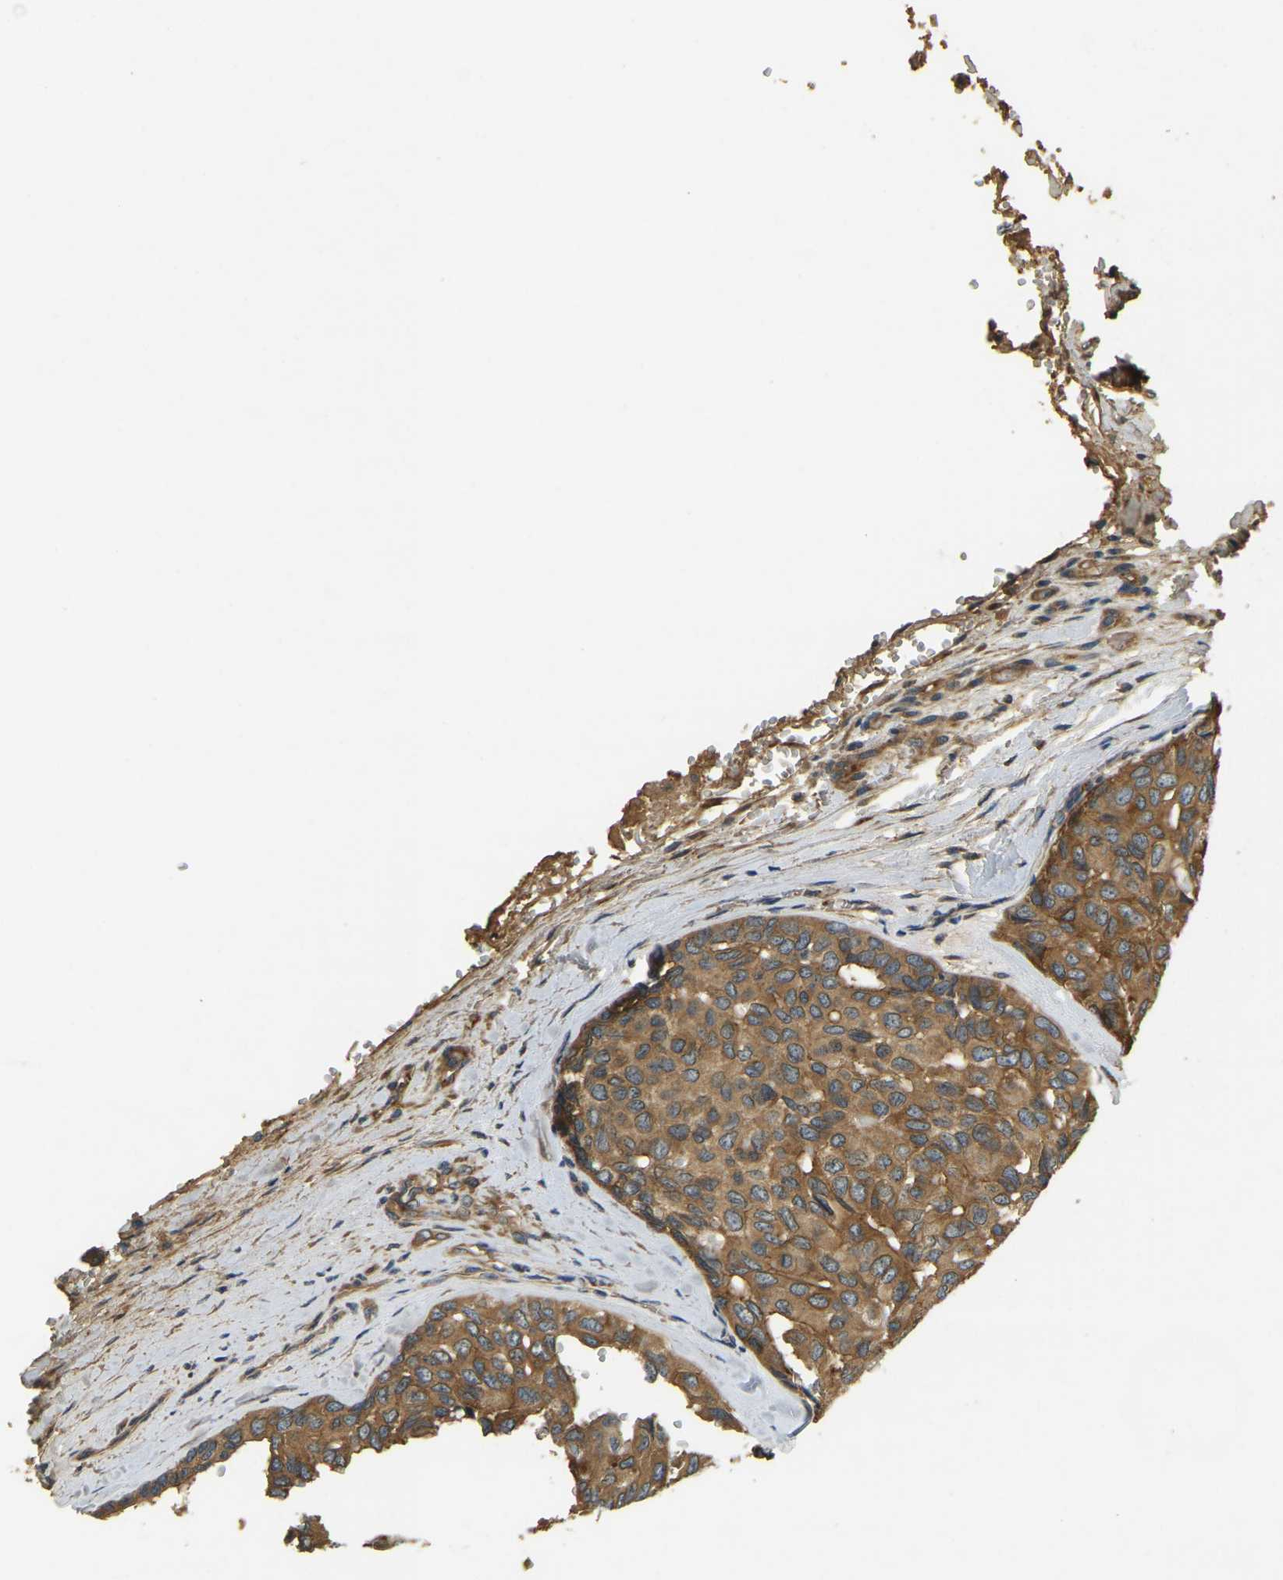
{"staining": {"intensity": "moderate", "quantity": ">75%", "location": "cytoplasmic/membranous"}, "tissue": "head and neck cancer", "cell_type": "Tumor cells", "image_type": "cancer", "snomed": [{"axis": "morphology", "description": "Adenocarcinoma, NOS"}, {"axis": "topography", "description": "Salivary gland, NOS"}, {"axis": "topography", "description": "Head-Neck"}], "caption": "Immunohistochemical staining of adenocarcinoma (head and neck) displays moderate cytoplasmic/membranous protein staining in approximately >75% of tumor cells. (DAB (3,3'-diaminobenzidine) IHC, brown staining for protein, blue staining for nuclei).", "gene": "ERGIC1", "patient": {"sex": "female", "age": 76}}